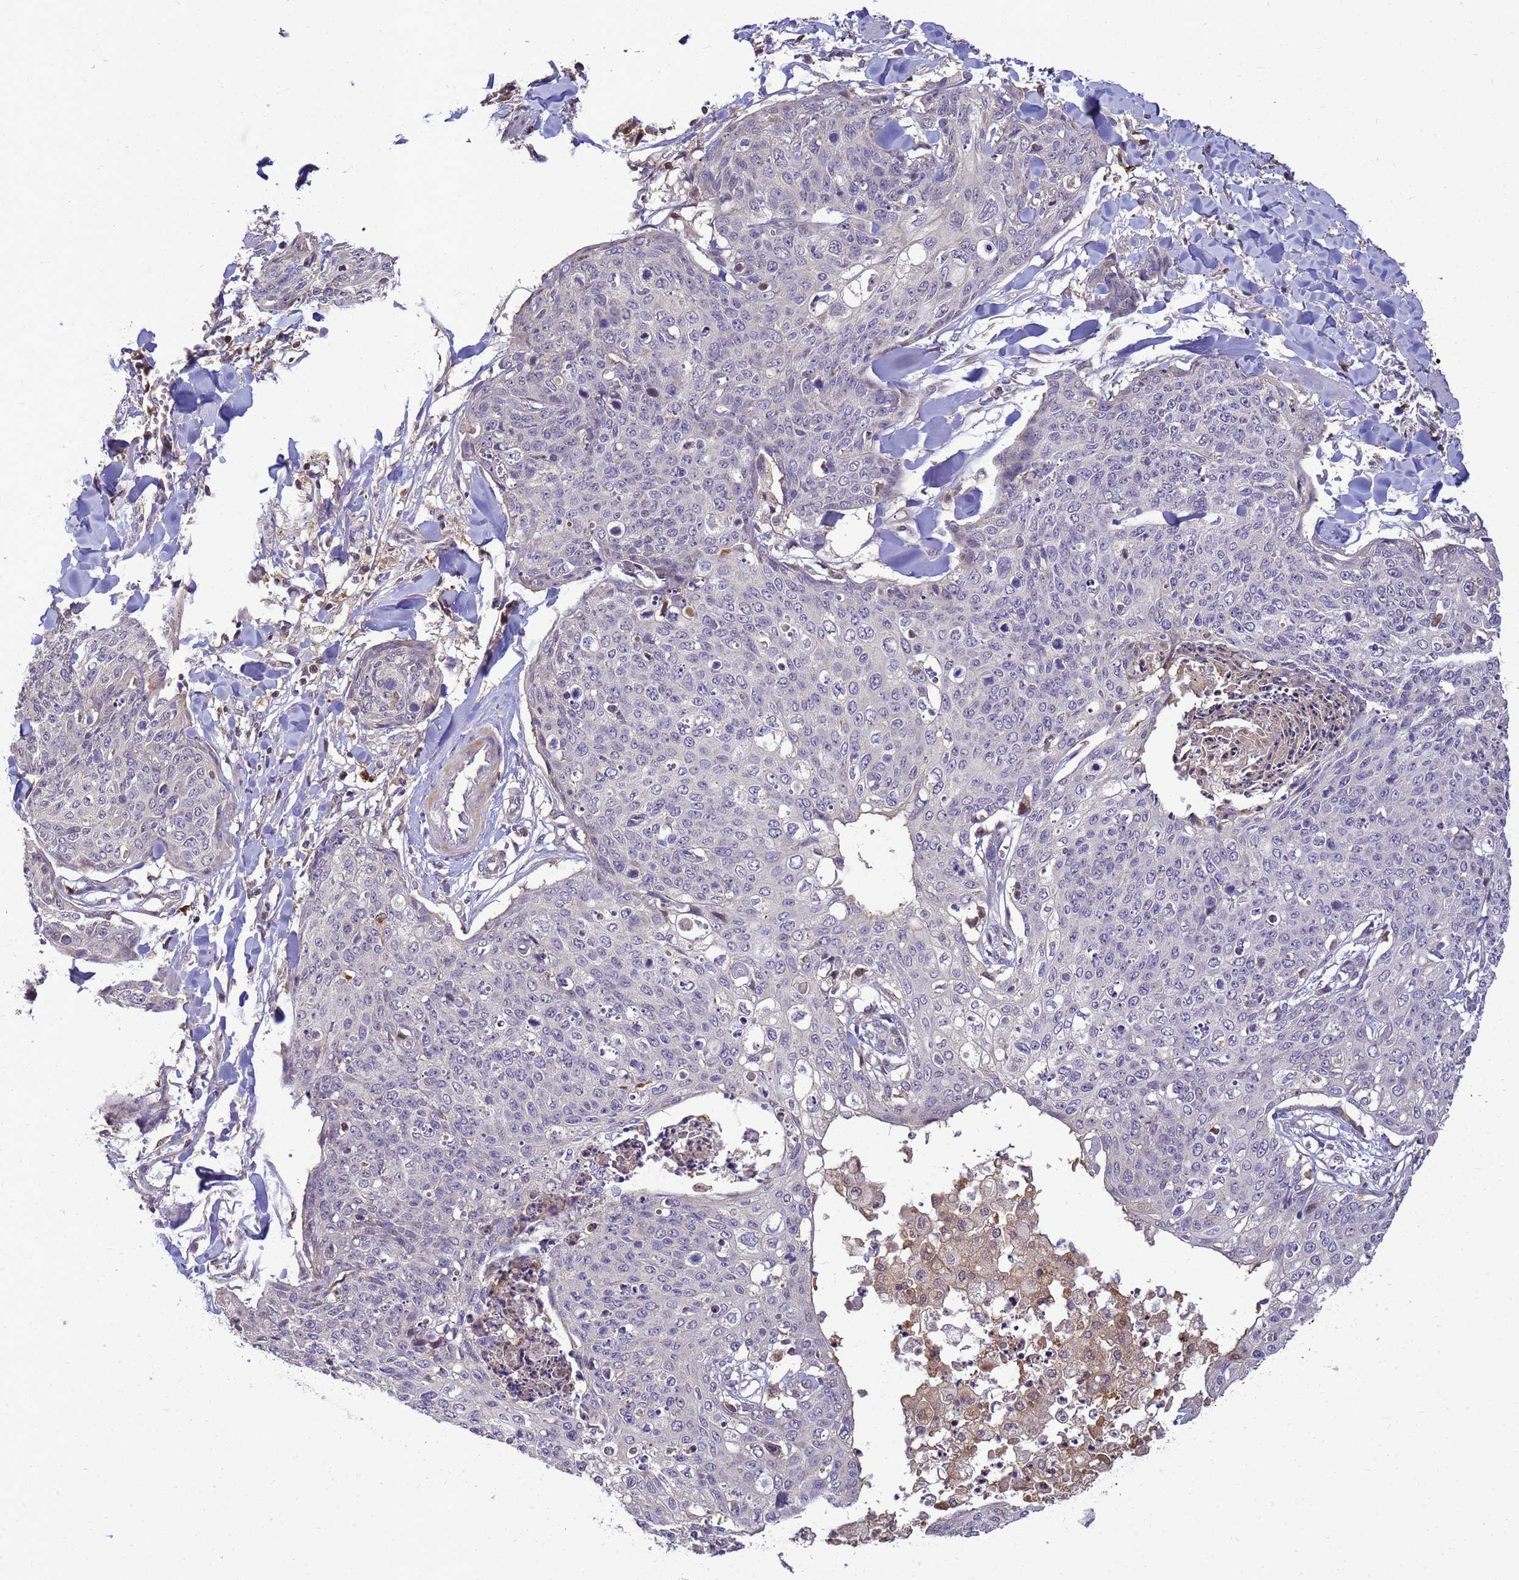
{"staining": {"intensity": "negative", "quantity": "none", "location": "none"}, "tissue": "skin cancer", "cell_type": "Tumor cells", "image_type": "cancer", "snomed": [{"axis": "morphology", "description": "Squamous cell carcinoma, NOS"}, {"axis": "topography", "description": "Skin"}, {"axis": "topography", "description": "Vulva"}], "caption": "Tumor cells are negative for protein expression in human skin squamous cell carcinoma.", "gene": "TMEM74B", "patient": {"sex": "female", "age": 85}}